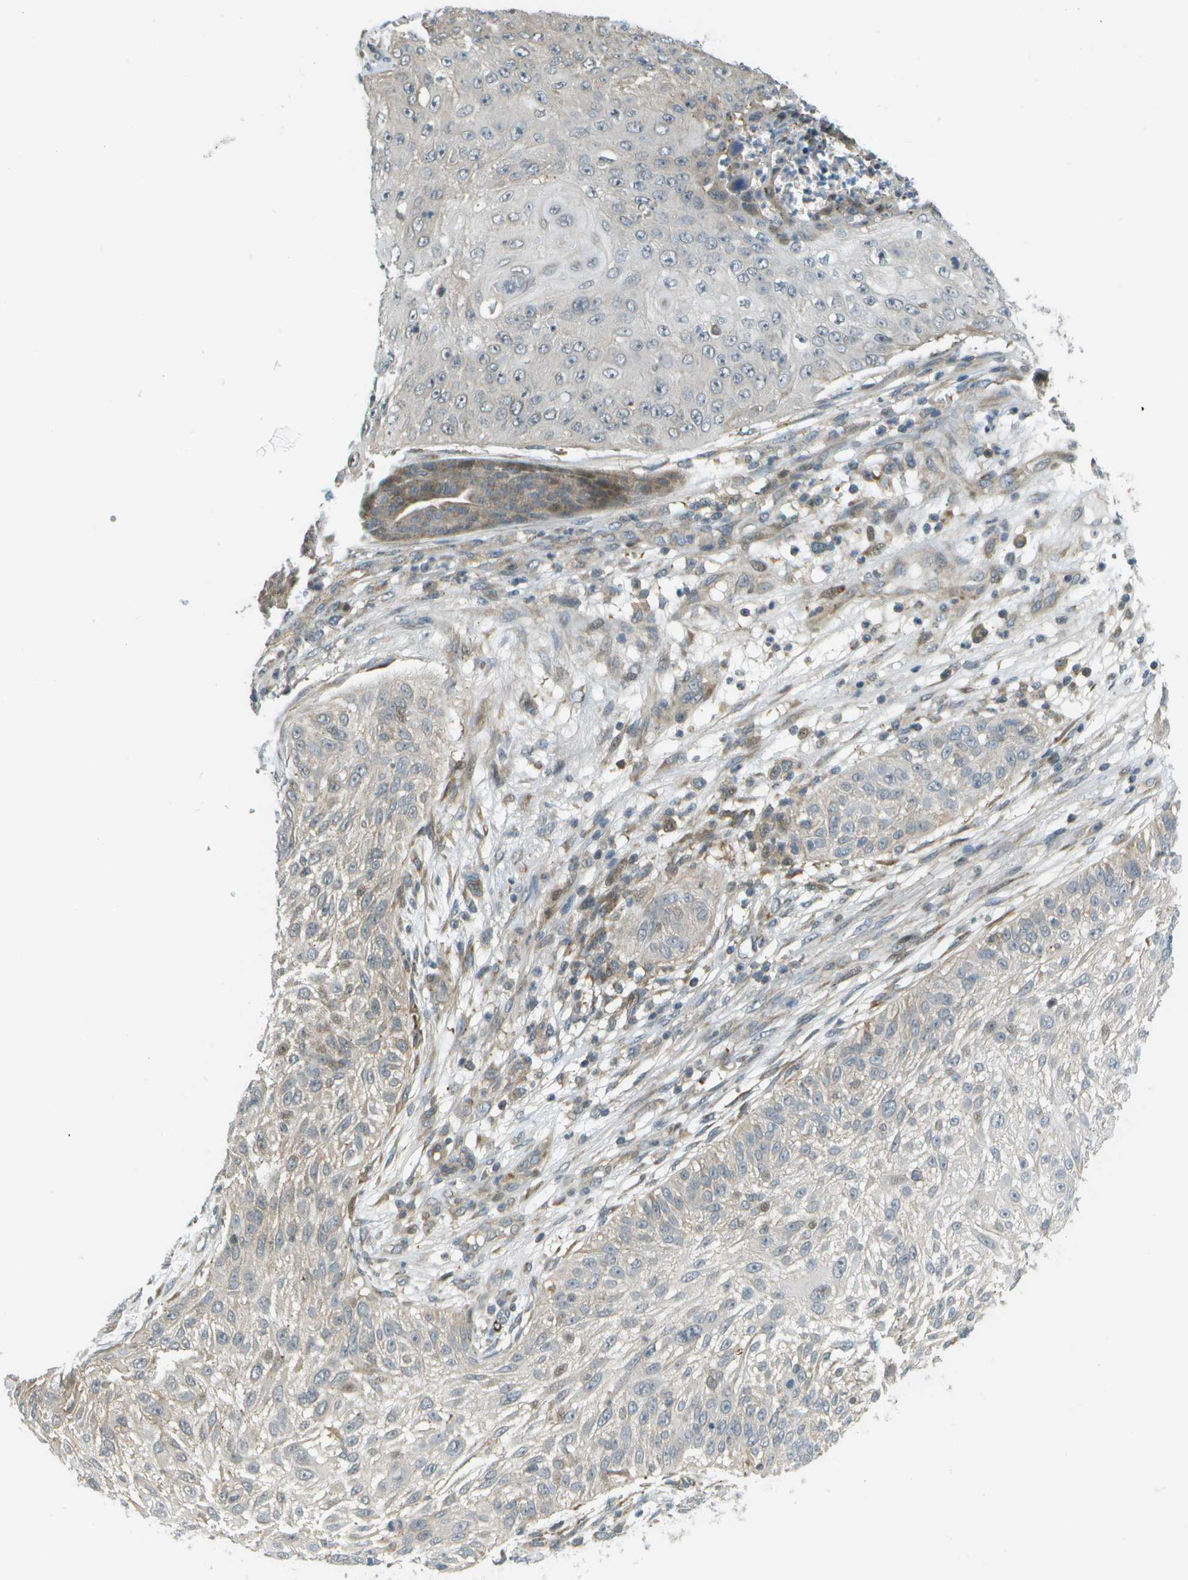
{"staining": {"intensity": "negative", "quantity": "none", "location": "none"}, "tissue": "skin cancer", "cell_type": "Tumor cells", "image_type": "cancer", "snomed": [{"axis": "morphology", "description": "Squamous cell carcinoma, NOS"}, {"axis": "topography", "description": "Skin"}], "caption": "IHC image of skin cancer (squamous cell carcinoma) stained for a protein (brown), which displays no positivity in tumor cells.", "gene": "WNK2", "patient": {"sex": "female", "age": 80}}